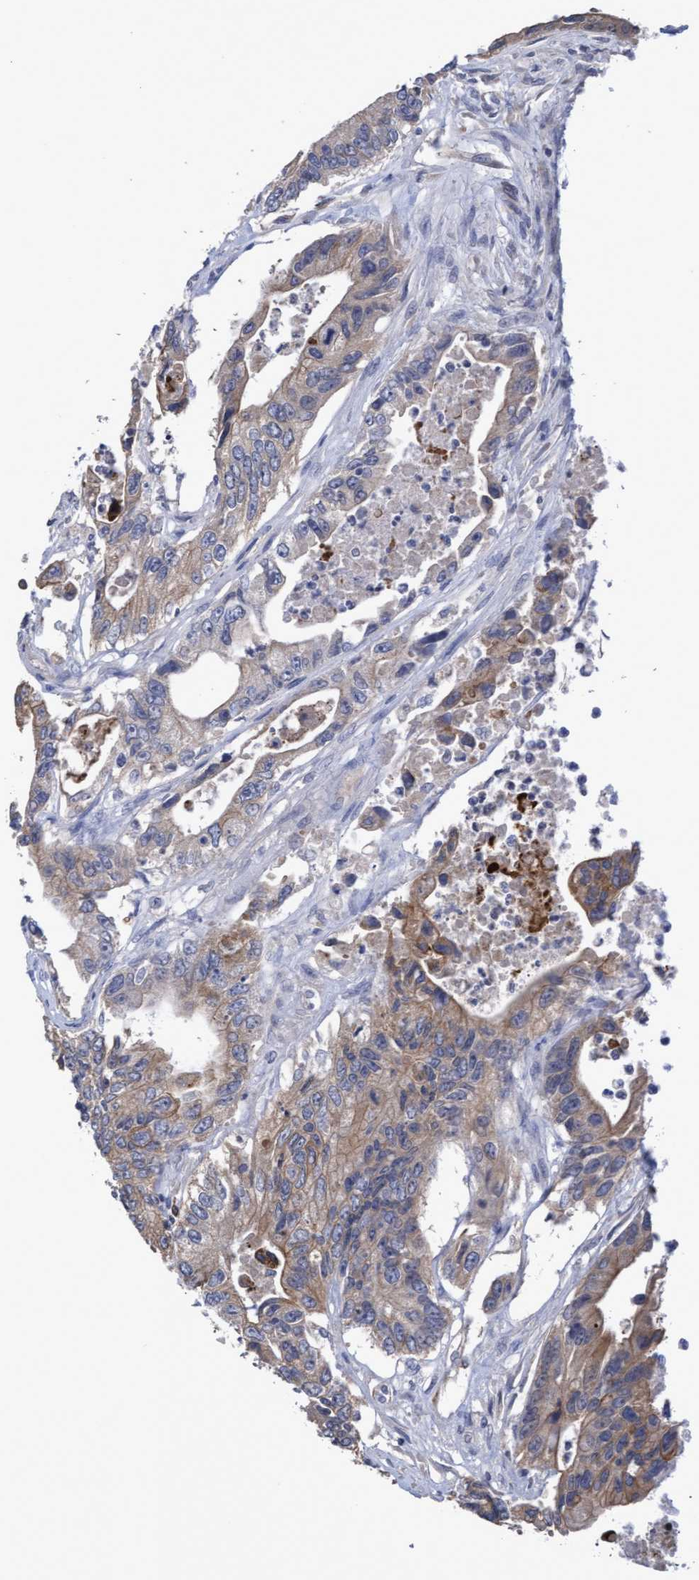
{"staining": {"intensity": "weak", "quantity": "<25%", "location": "cytoplasmic/membranous"}, "tissue": "colorectal cancer", "cell_type": "Tumor cells", "image_type": "cancer", "snomed": [{"axis": "morphology", "description": "Adenocarcinoma, NOS"}, {"axis": "topography", "description": "Colon"}], "caption": "Micrograph shows no protein expression in tumor cells of colorectal cancer (adenocarcinoma) tissue.", "gene": "KRT24", "patient": {"sex": "female", "age": 77}}